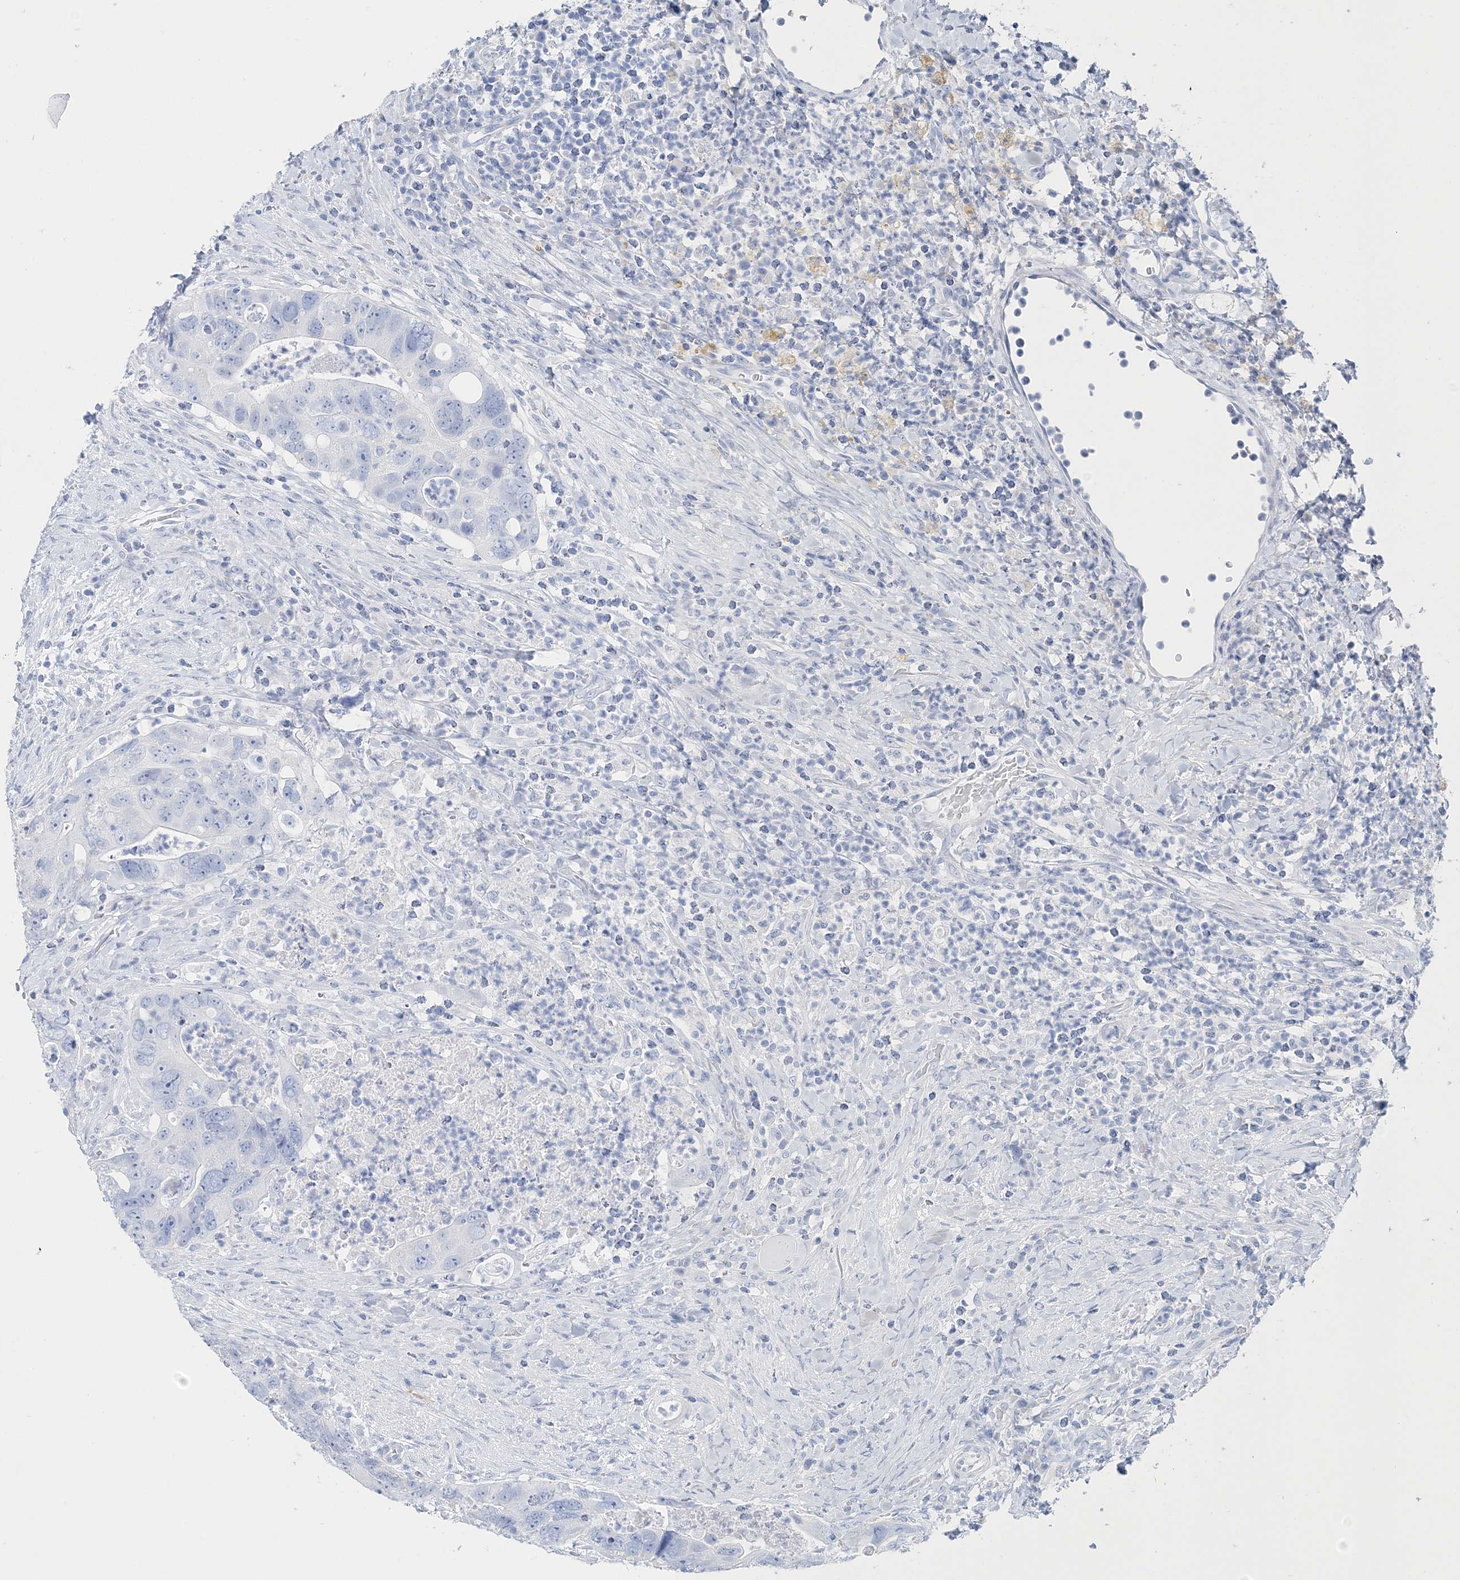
{"staining": {"intensity": "negative", "quantity": "none", "location": "none"}, "tissue": "colorectal cancer", "cell_type": "Tumor cells", "image_type": "cancer", "snomed": [{"axis": "morphology", "description": "Adenocarcinoma, NOS"}, {"axis": "topography", "description": "Rectum"}], "caption": "Tumor cells show no significant positivity in colorectal cancer (adenocarcinoma).", "gene": "TSPYL6", "patient": {"sex": "male", "age": 59}}